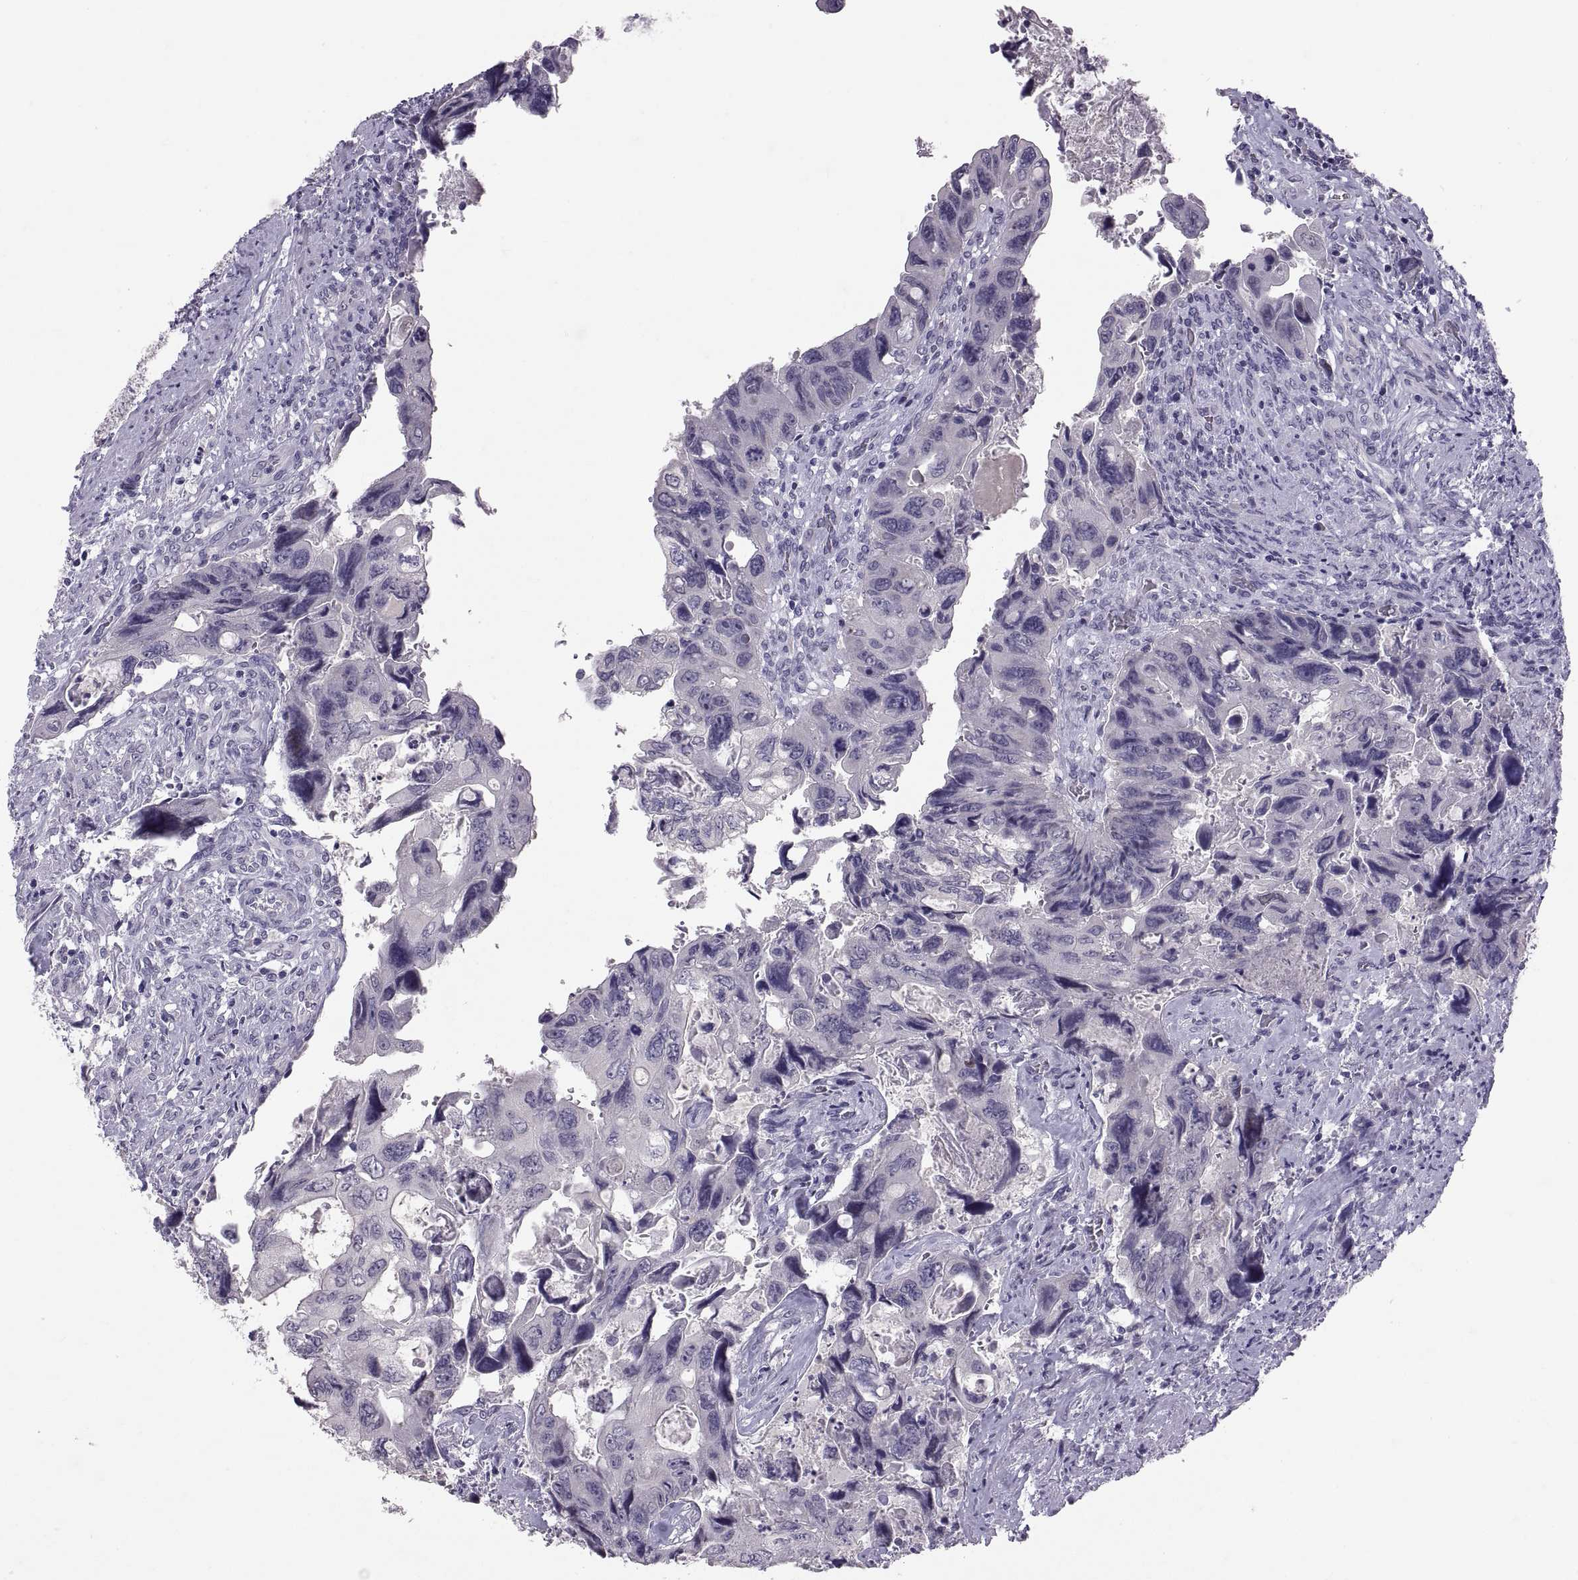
{"staining": {"intensity": "negative", "quantity": "none", "location": "none"}, "tissue": "colorectal cancer", "cell_type": "Tumor cells", "image_type": "cancer", "snomed": [{"axis": "morphology", "description": "Adenocarcinoma, NOS"}, {"axis": "topography", "description": "Rectum"}], "caption": "High power microscopy histopathology image of an immunohistochemistry (IHC) photomicrograph of colorectal adenocarcinoma, revealing no significant expression in tumor cells.", "gene": "PTN", "patient": {"sex": "male", "age": 62}}